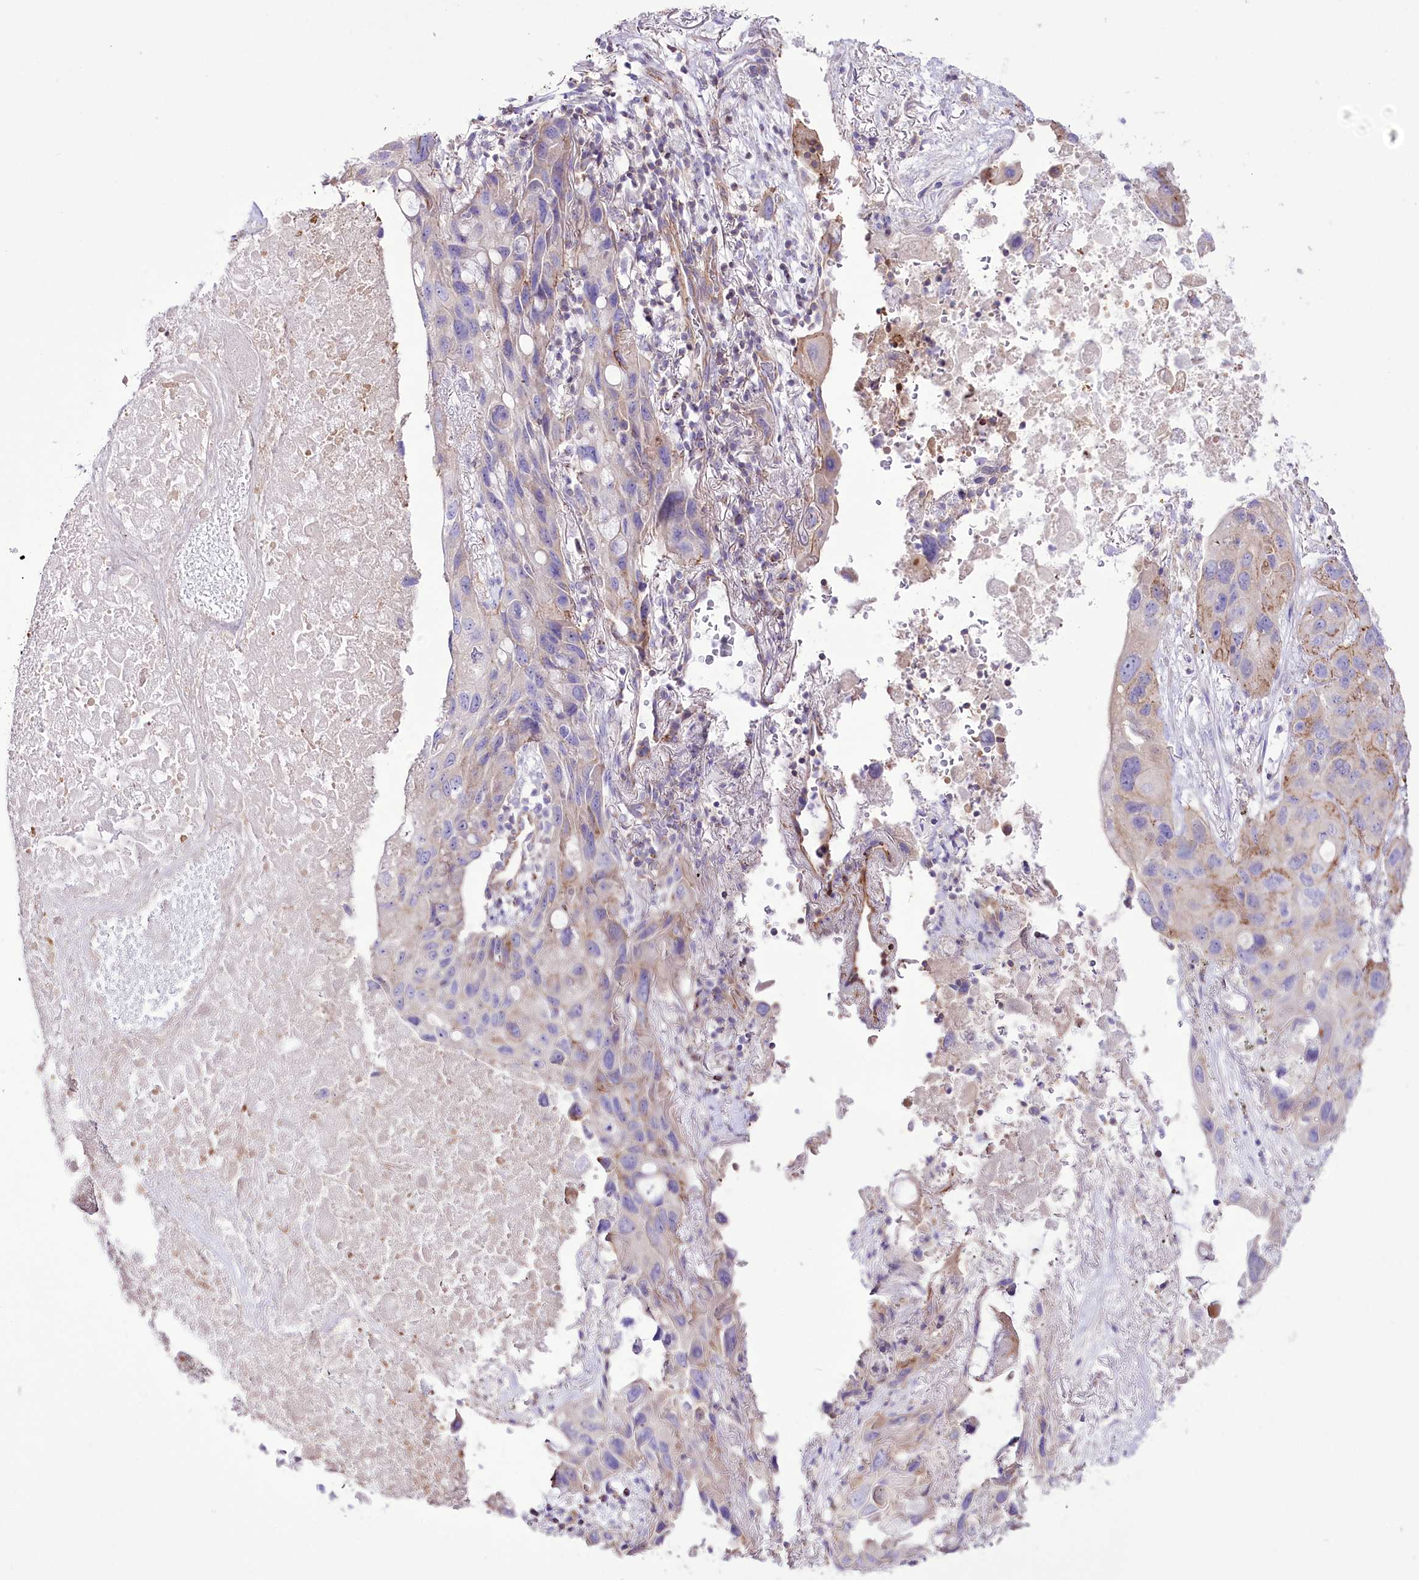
{"staining": {"intensity": "moderate", "quantity": "<25%", "location": "cytoplasmic/membranous"}, "tissue": "lung cancer", "cell_type": "Tumor cells", "image_type": "cancer", "snomed": [{"axis": "morphology", "description": "Squamous cell carcinoma, NOS"}, {"axis": "topography", "description": "Lung"}], "caption": "Immunohistochemistry (DAB (3,3'-diaminobenzidine)) staining of squamous cell carcinoma (lung) exhibits moderate cytoplasmic/membranous protein positivity in approximately <25% of tumor cells. The staining was performed using DAB (3,3'-diaminobenzidine), with brown indicating positive protein expression. Nuclei are stained blue with hematoxylin.", "gene": "FAM216A", "patient": {"sex": "female", "age": 73}}